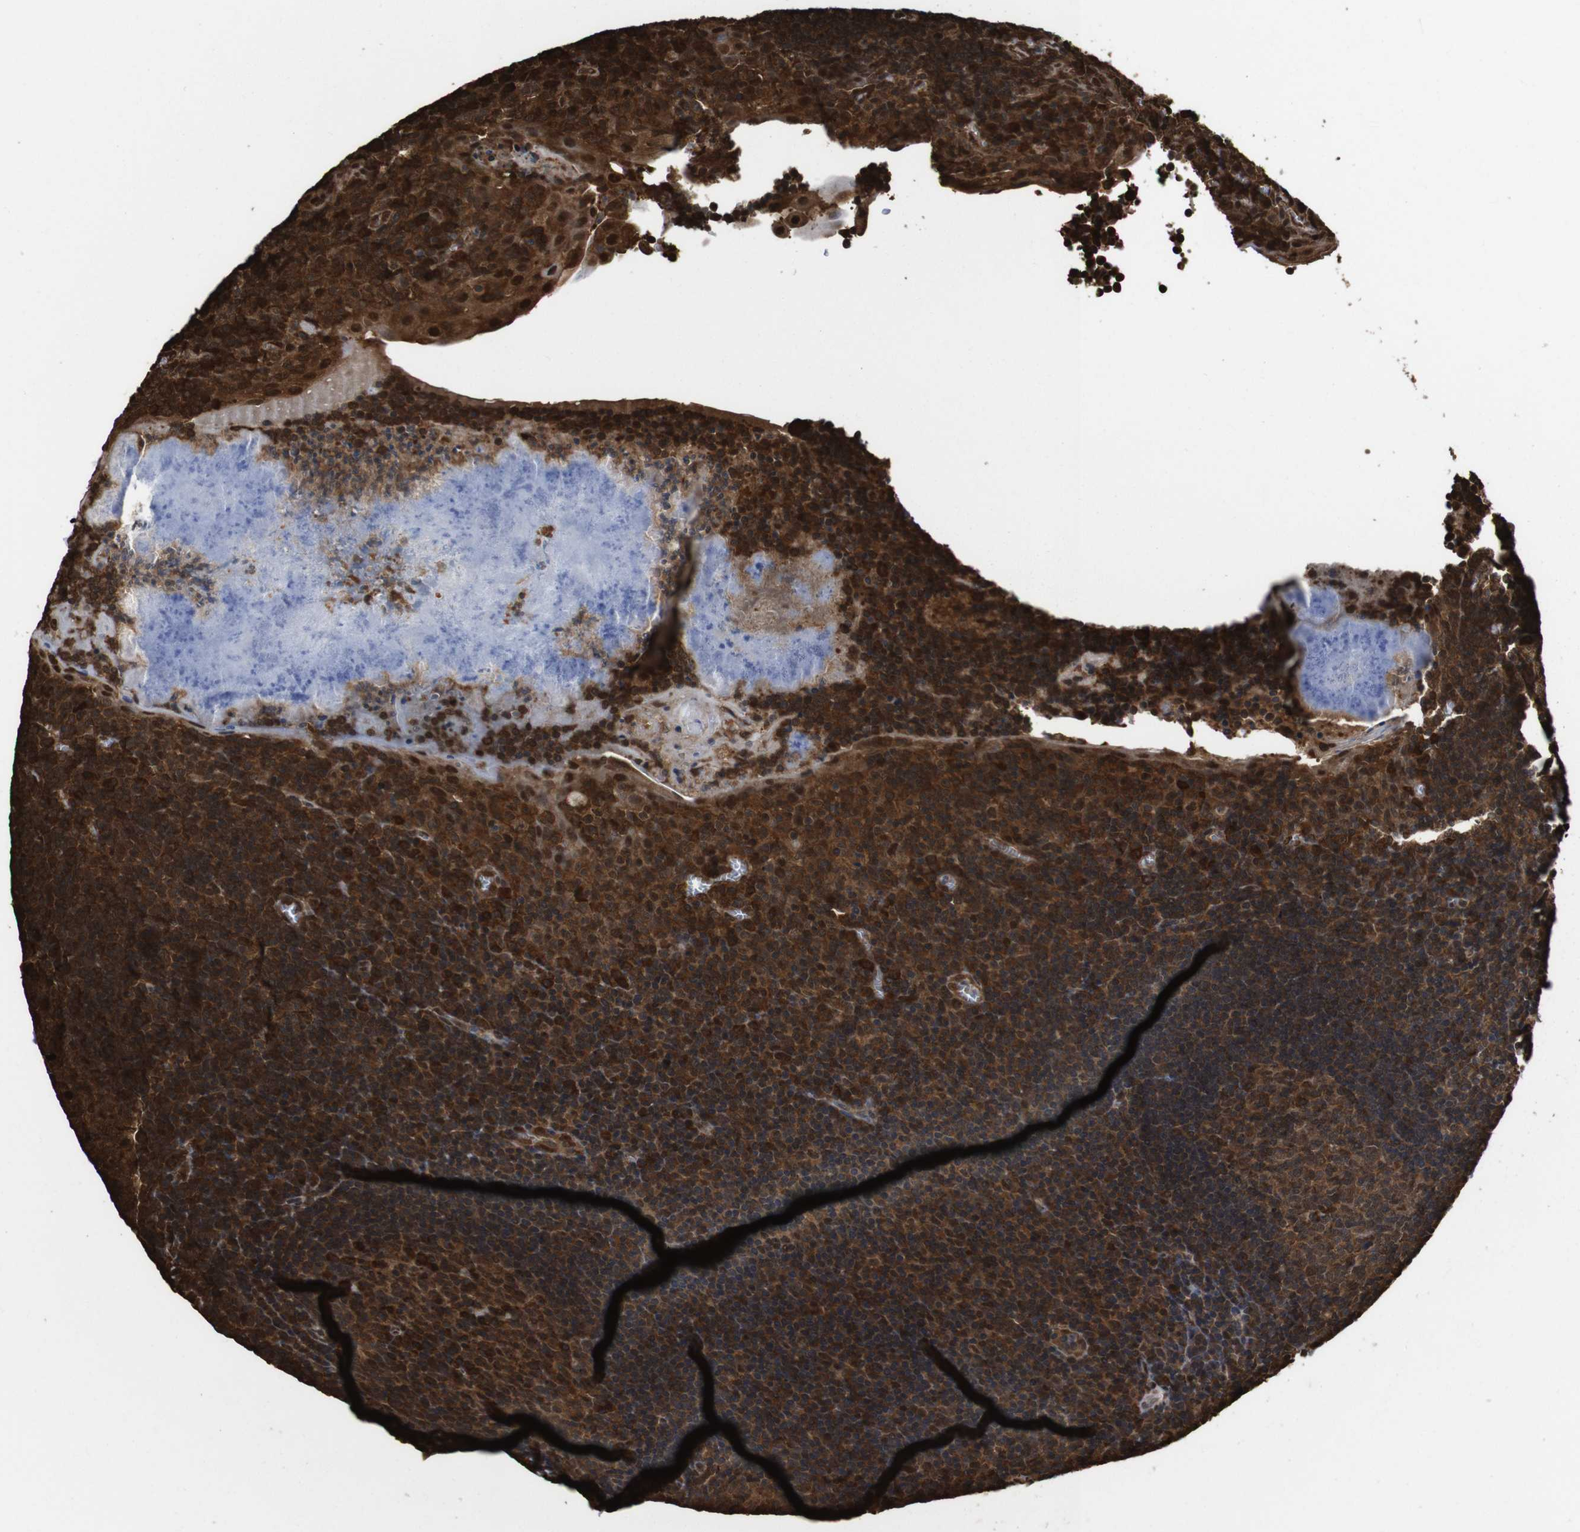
{"staining": {"intensity": "strong", "quantity": ">75%", "location": "cytoplasmic/membranous,nuclear"}, "tissue": "tonsil", "cell_type": "Germinal center cells", "image_type": "normal", "snomed": [{"axis": "morphology", "description": "Normal tissue, NOS"}, {"axis": "topography", "description": "Tonsil"}], "caption": "Immunohistochemistry staining of normal tonsil, which shows high levels of strong cytoplasmic/membranous,nuclear positivity in approximately >75% of germinal center cells indicating strong cytoplasmic/membranous,nuclear protein positivity. The staining was performed using DAB (brown) for protein detection and nuclei were counterstained in hematoxylin (blue).", "gene": "VCP", "patient": {"sex": "male", "age": 37}}